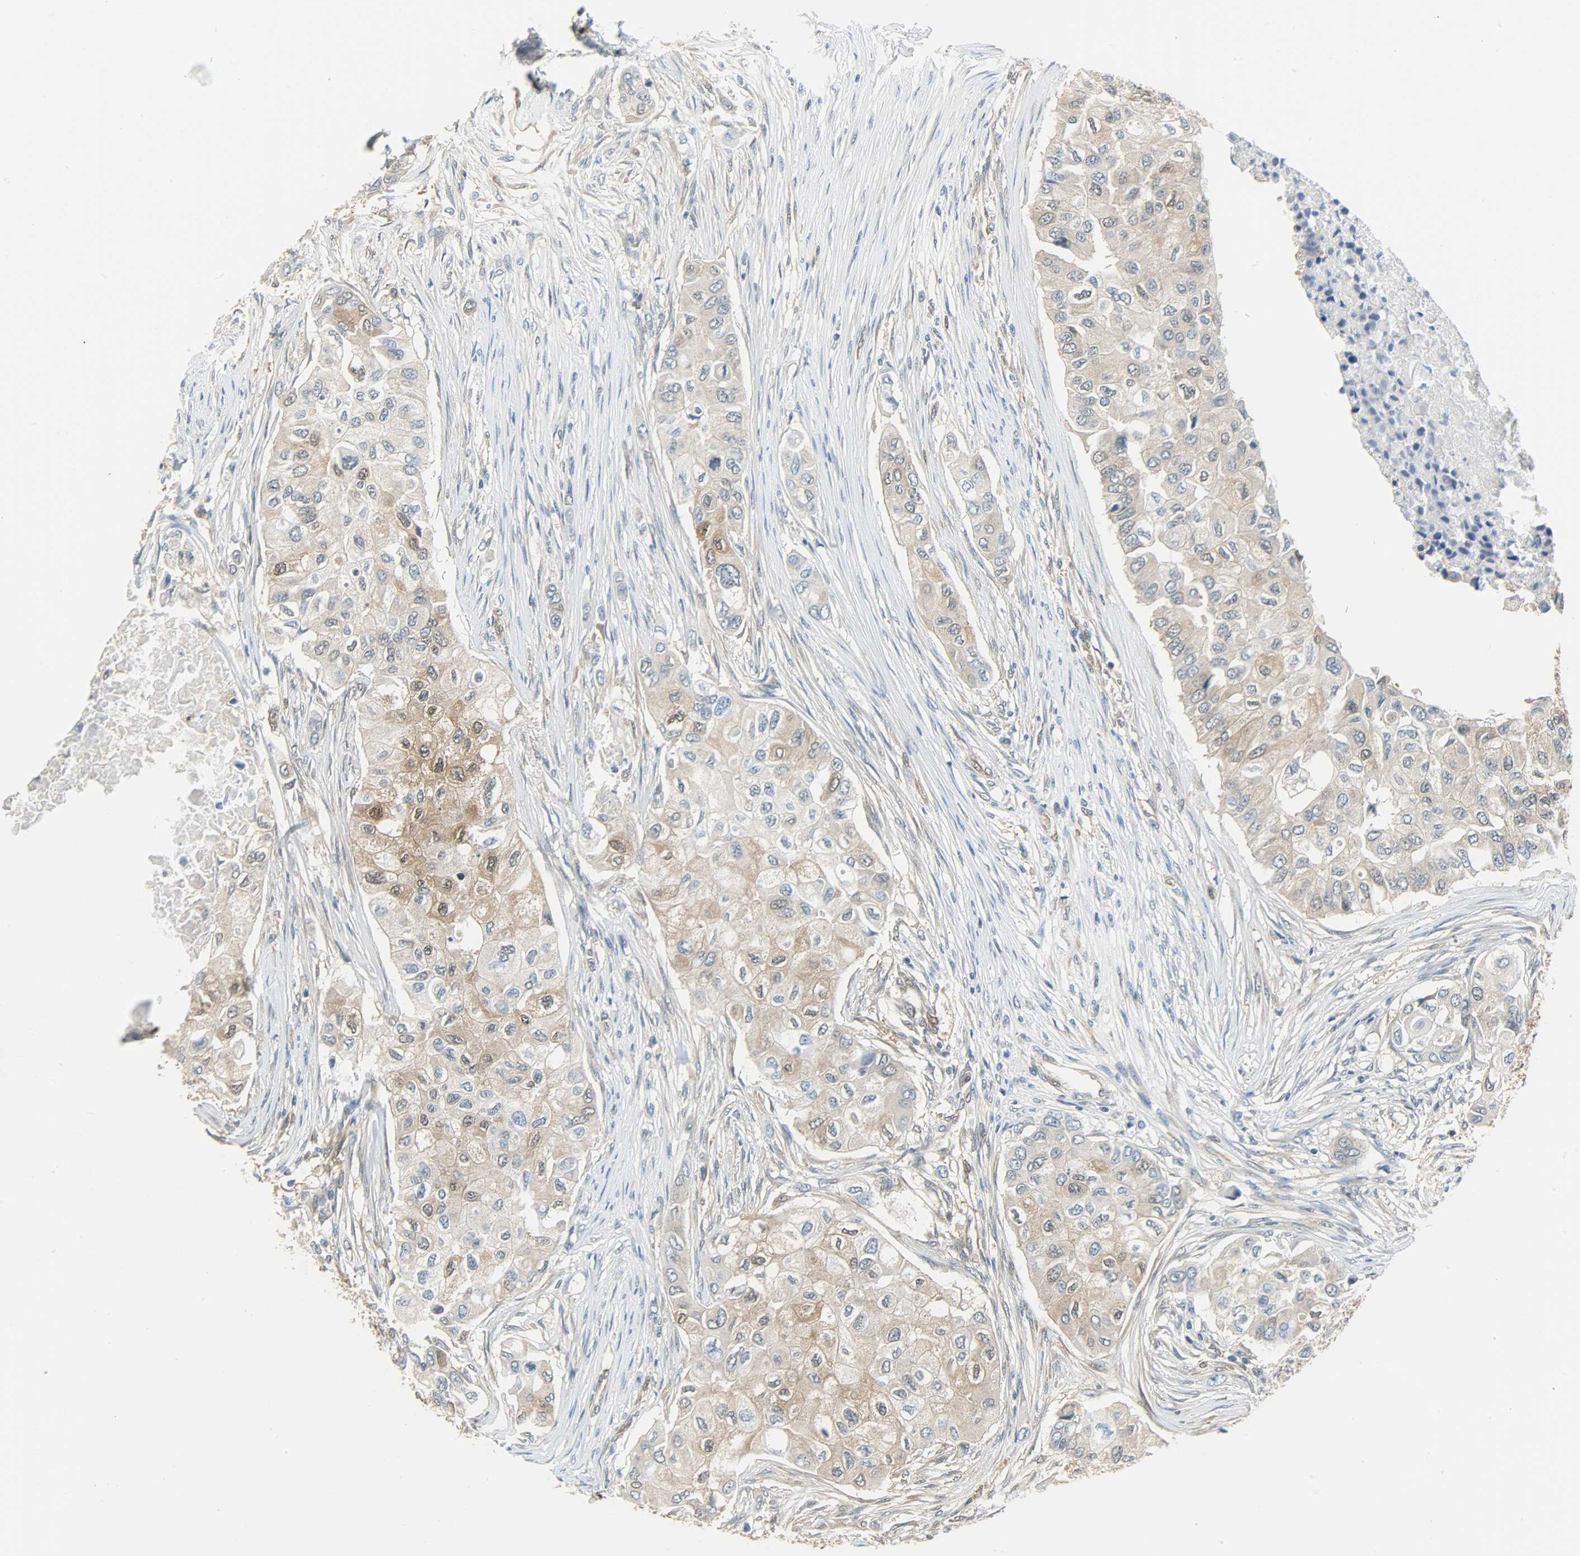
{"staining": {"intensity": "moderate", "quantity": ">75%", "location": "cytoplasmic/membranous,nuclear"}, "tissue": "breast cancer", "cell_type": "Tumor cells", "image_type": "cancer", "snomed": [{"axis": "morphology", "description": "Normal tissue, NOS"}, {"axis": "morphology", "description": "Duct carcinoma"}, {"axis": "topography", "description": "Breast"}], "caption": "Breast cancer (intraductal carcinoma) was stained to show a protein in brown. There is medium levels of moderate cytoplasmic/membranous and nuclear expression in about >75% of tumor cells. Immunohistochemistry stains the protein in brown and the nuclei are stained blue.", "gene": "EIF4EBP1", "patient": {"sex": "female", "age": 49}}